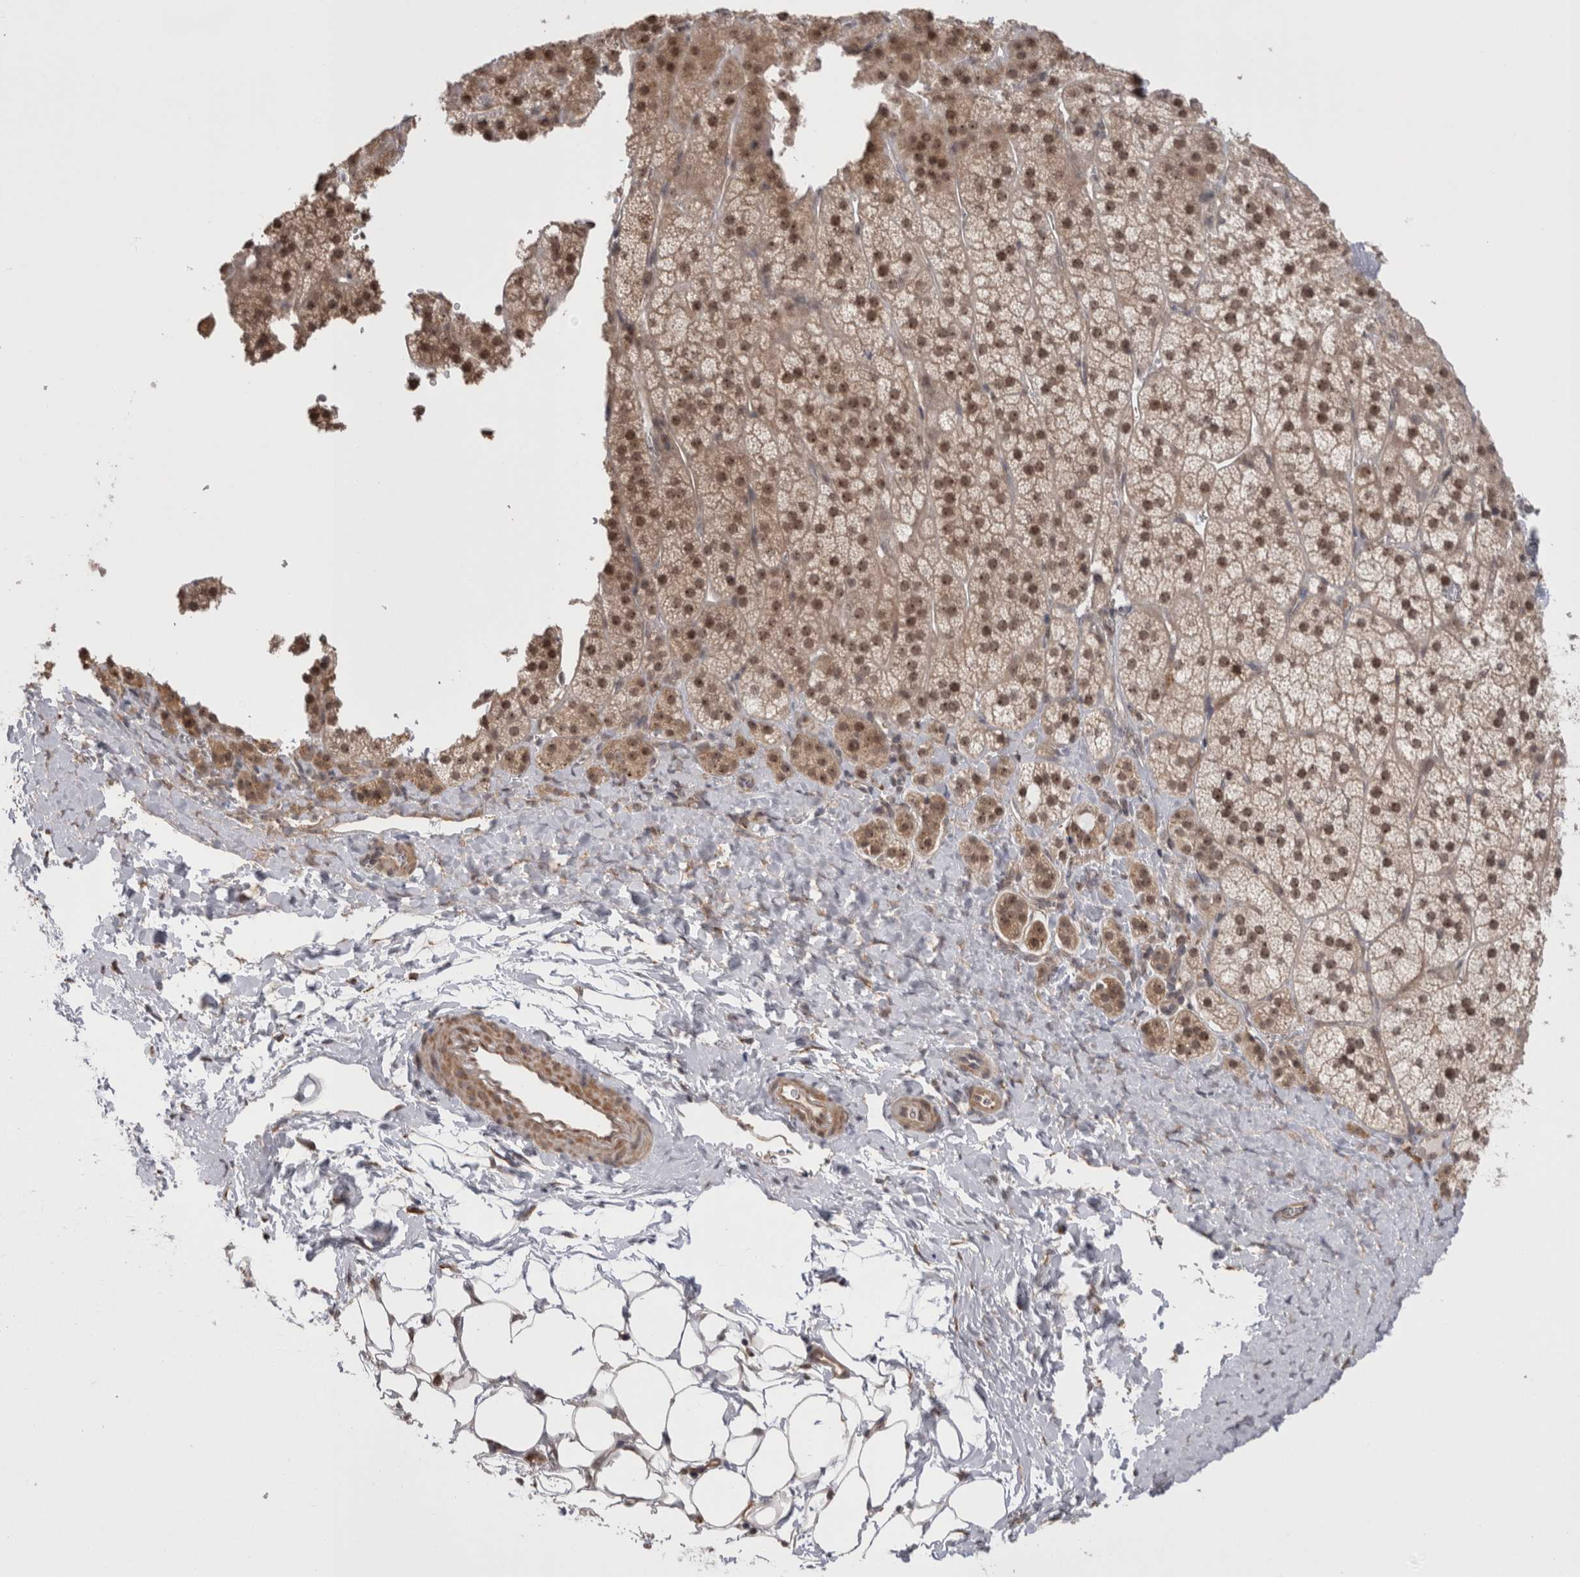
{"staining": {"intensity": "moderate", "quantity": ">75%", "location": "cytoplasmic/membranous,nuclear"}, "tissue": "adrenal gland", "cell_type": "Glandular cells", "image_type": "normal", "snomed": [{"axis": "morphology", "description": "Normal tissue, NOS"}, {"axis": "topography", "description": "Adrenal gland"}], "caption": "This photomicrograph shows immunohistochemistry (IHC) staining of unremarkable human adrenal gland, with medium moderate cytoplasmic/membranous,nuclear positivity in about >75% of glandular cells.", "gene": "EXOSC4", "patient": {"sex": "female", "age": 44}}